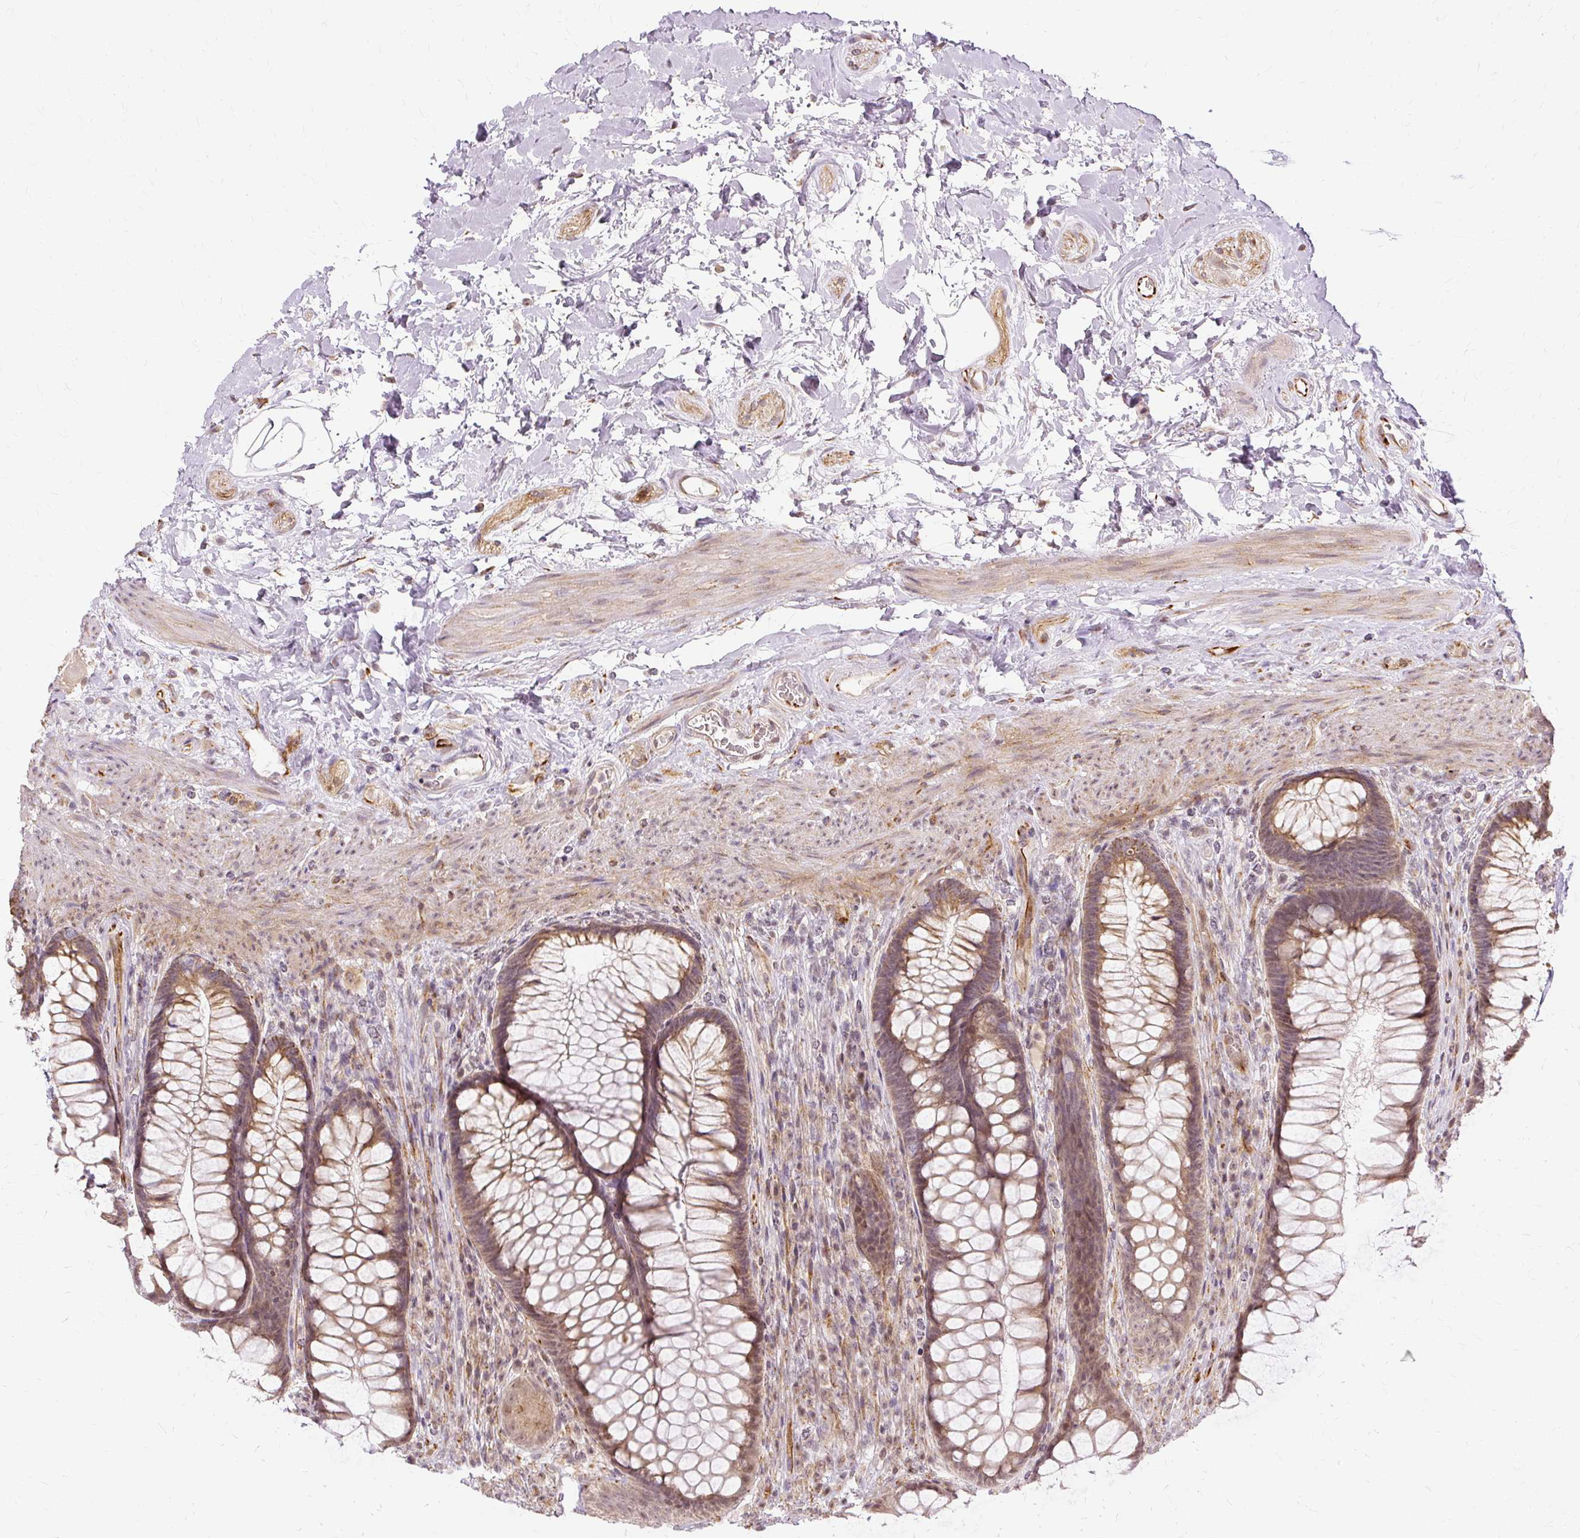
{"staining": {"intensity": "moderate", "quantity": ">75%", "location": "cytoplasmic/membranous,nuclear"}, "tissue": "rectum", "cell_type": "Glandular cells", "image_type": "normal", "snomed": [{"axis": "morphology", "description": "Normal tissue, NOS"}, {"axis": "topography", "description": "Rectum"}], "caption": "Rectum stained with a brown dye shows moderate cytoplasmic/membranous,nuclear positive expression in about >75% of glandular cells.", "gene": "MMACHC", "patient": {"sex": "male", "age": 53}}